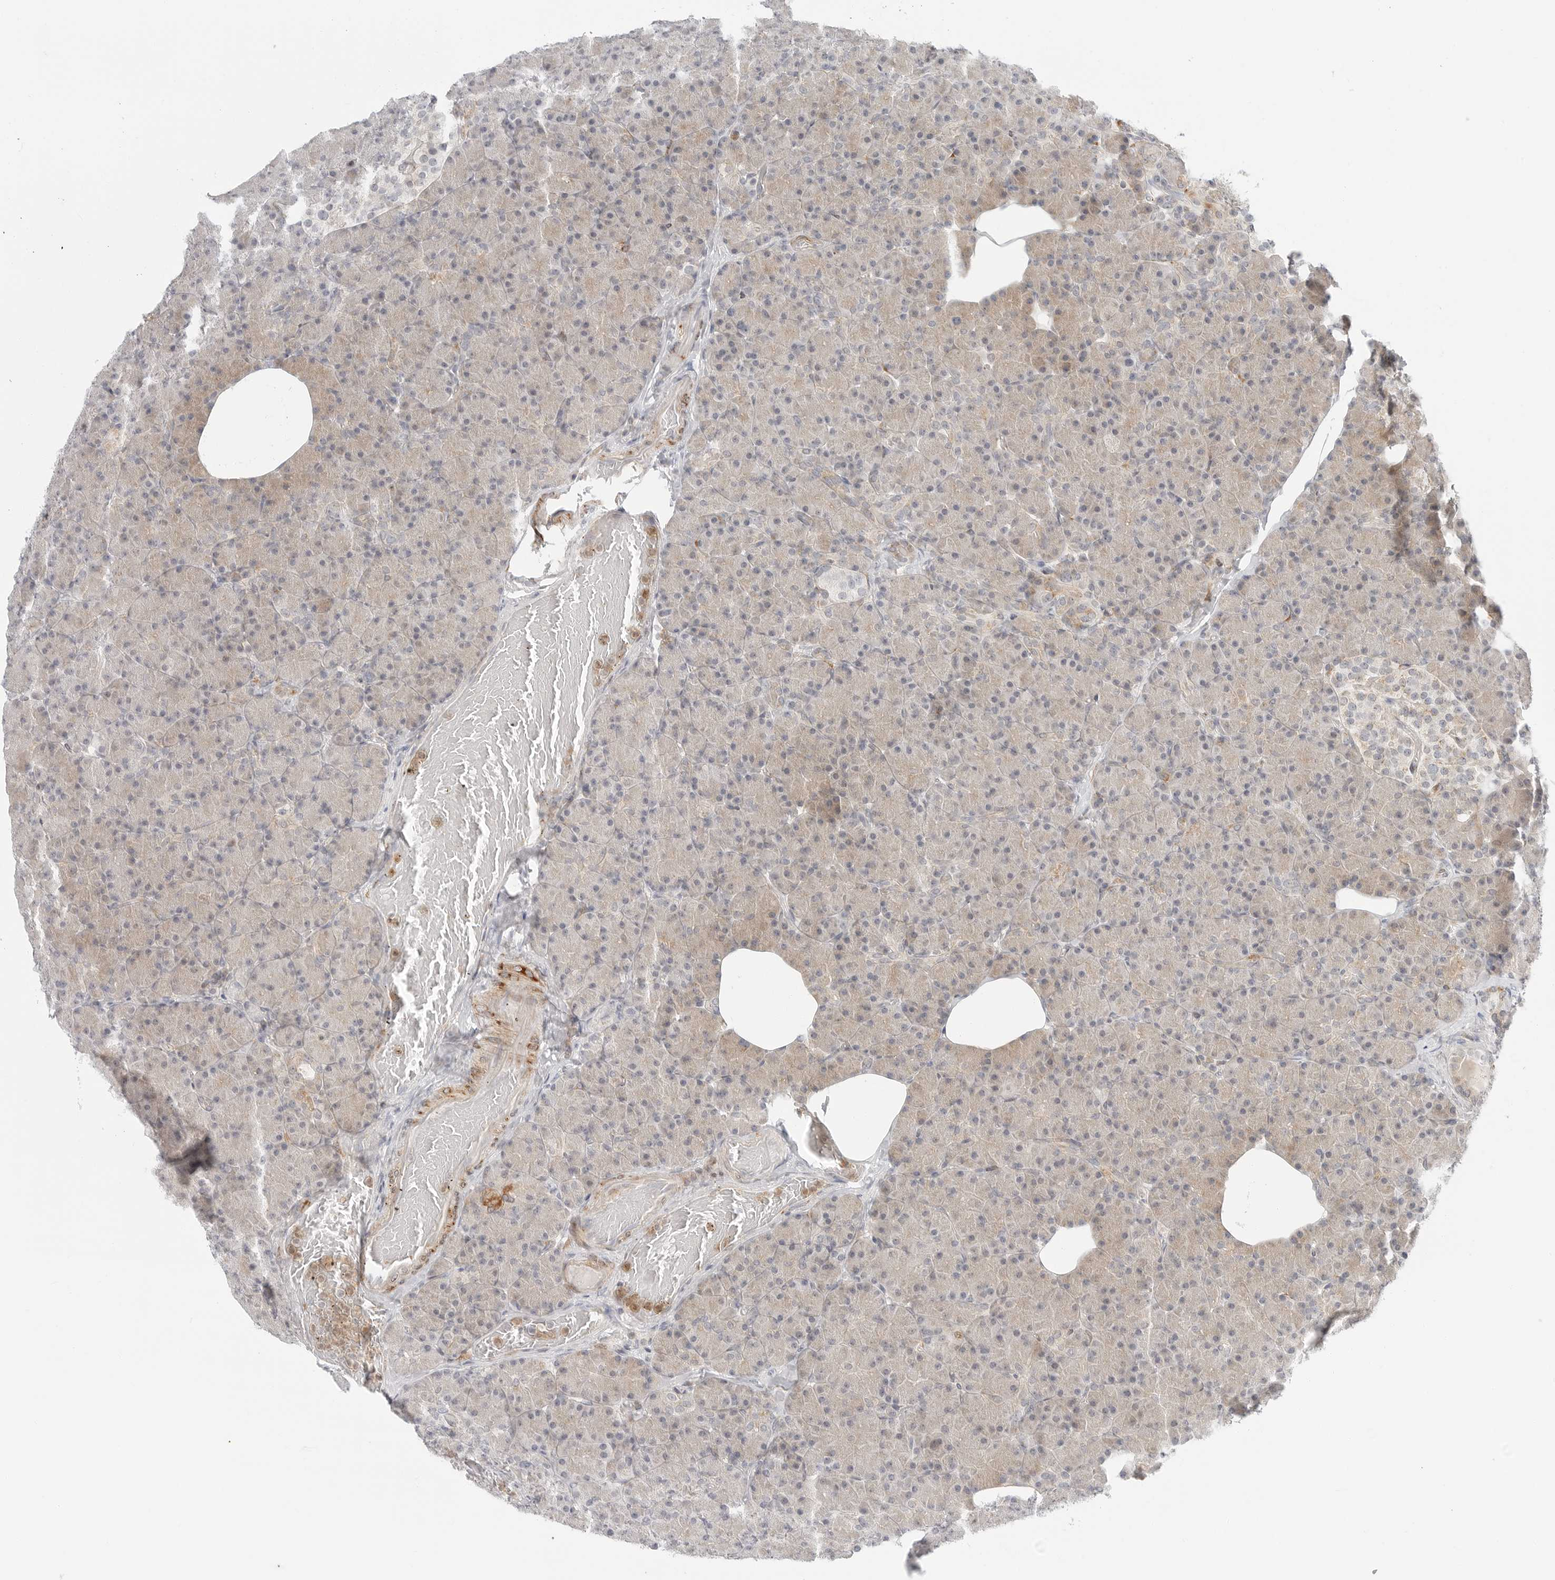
{"staining": {"intensity": "moderate", "quantity": "25%-75%", "location": "cytoplasmic/membranous"}, "tissue": "pancreas", "cell_type": "Exocrine glandular cells", "image_type": "normal", "snomed": [{"axis": "morphology", "description": "Normal tissue, NOS"}, {"axis": "topography", "description": "Pancreas"}], "caption": "Benign pancreas shows moderate cytoplasmic/membranous expression in about 25%-75% of exocrine glandular cells.", "gene": "C1QTNF1", "patient": {"sex": "female", "age": 43}}